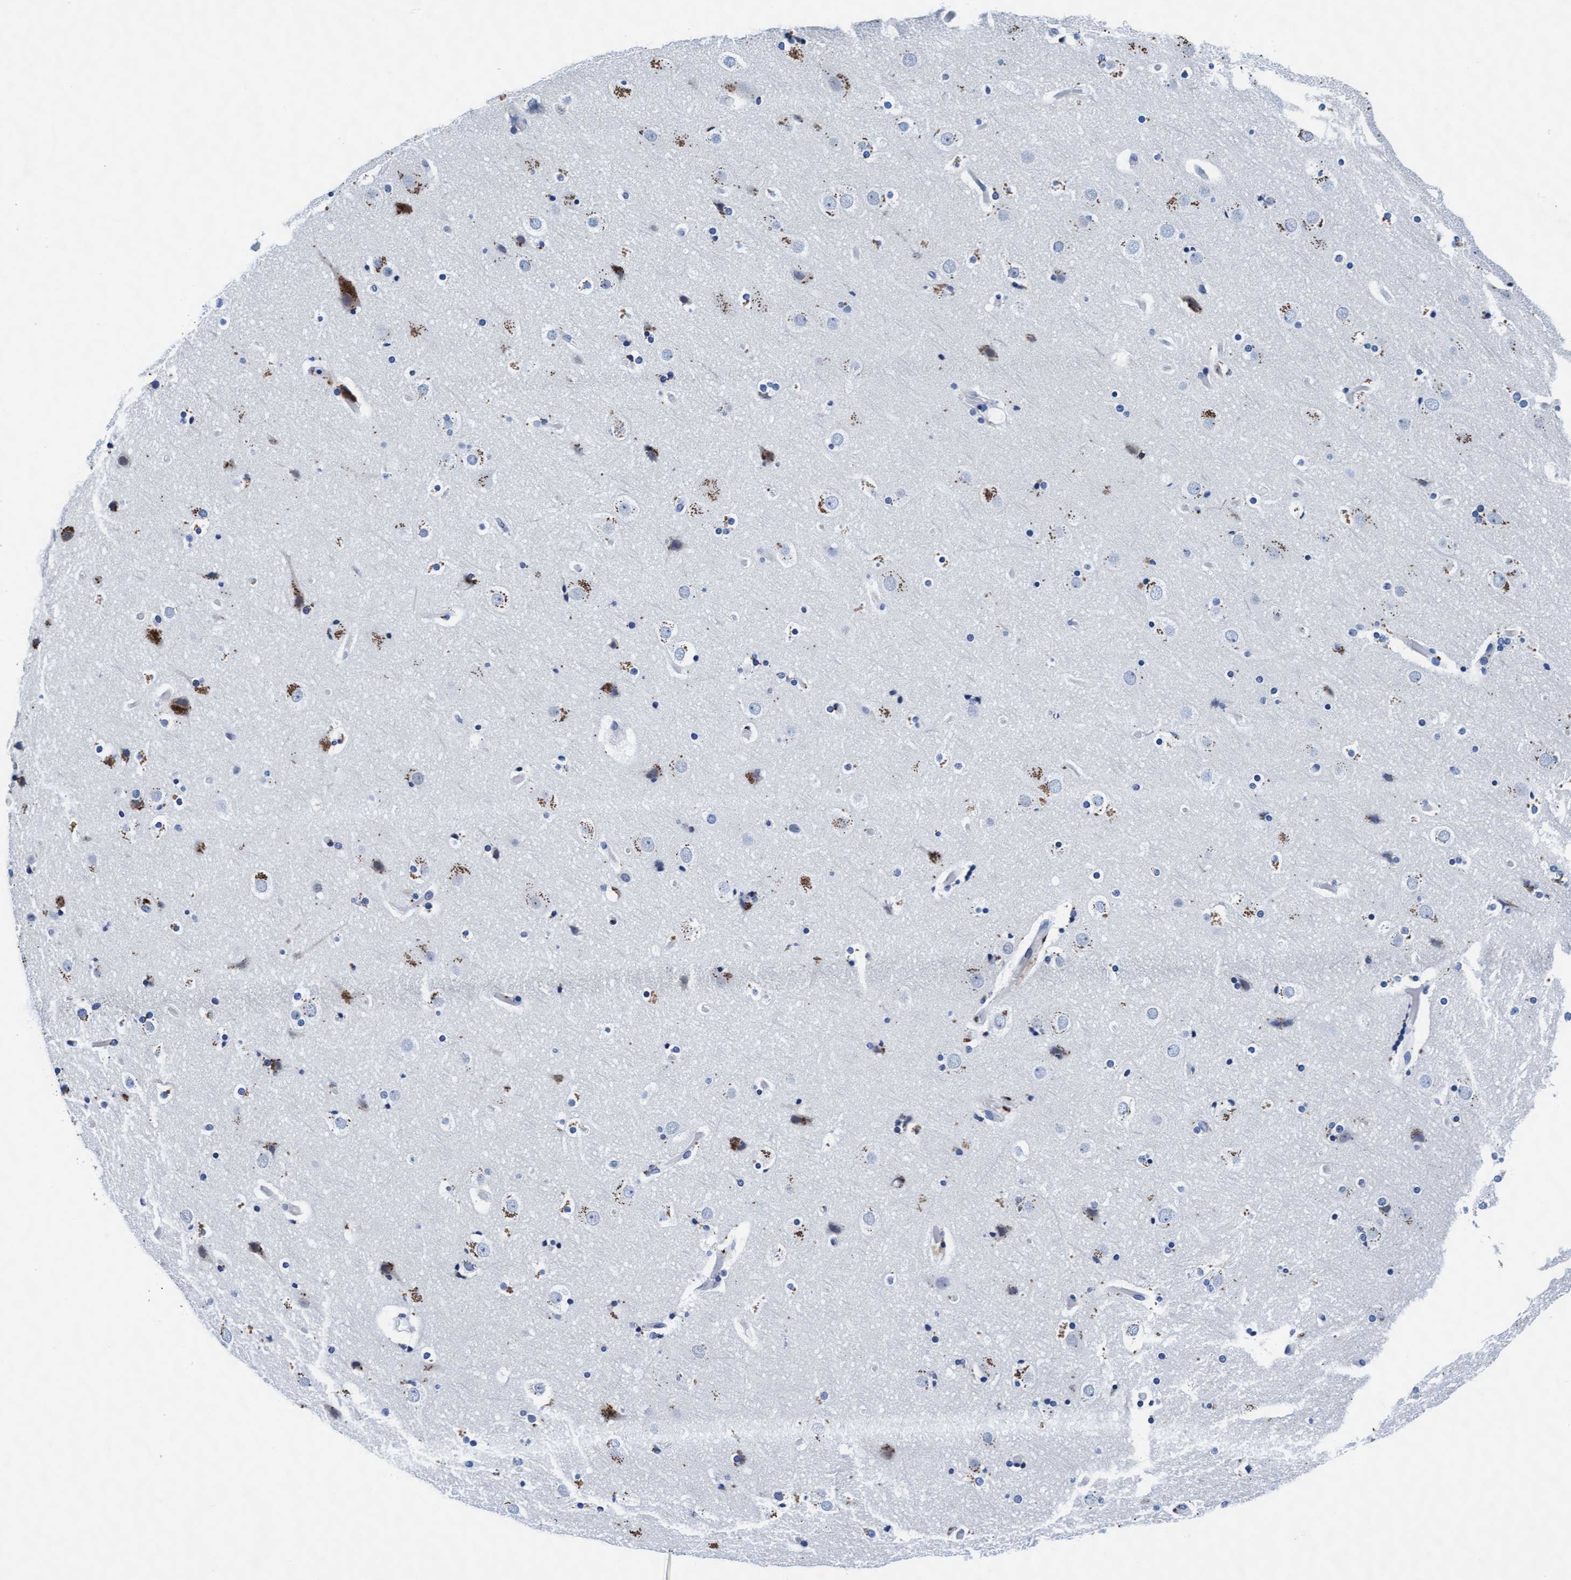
{"staining": {"intensity": "negative", "quantity": "none", "location": "none"}, "tissue": "cerebral cortex", "cell_type": "Endothelial cells", "image_type": "normal", "snomed": [{"axis": "morphology", "description": "Normal tissue, NOS"}, {"axis": "topography", "description": "Cerebral cortex"}], "caption": "Cerebral cortex was stained to show a protein in brown. There is no significant expression in endothelial cells. Brightfield microscopy of immunohistochemistry stained with DAB (3,3'-diaminobenzidine) (brown) and hematoxylin (blue), captured at high magnification.", "gene": "ARSG", "patient": {"sex": "male", "age": 57}}